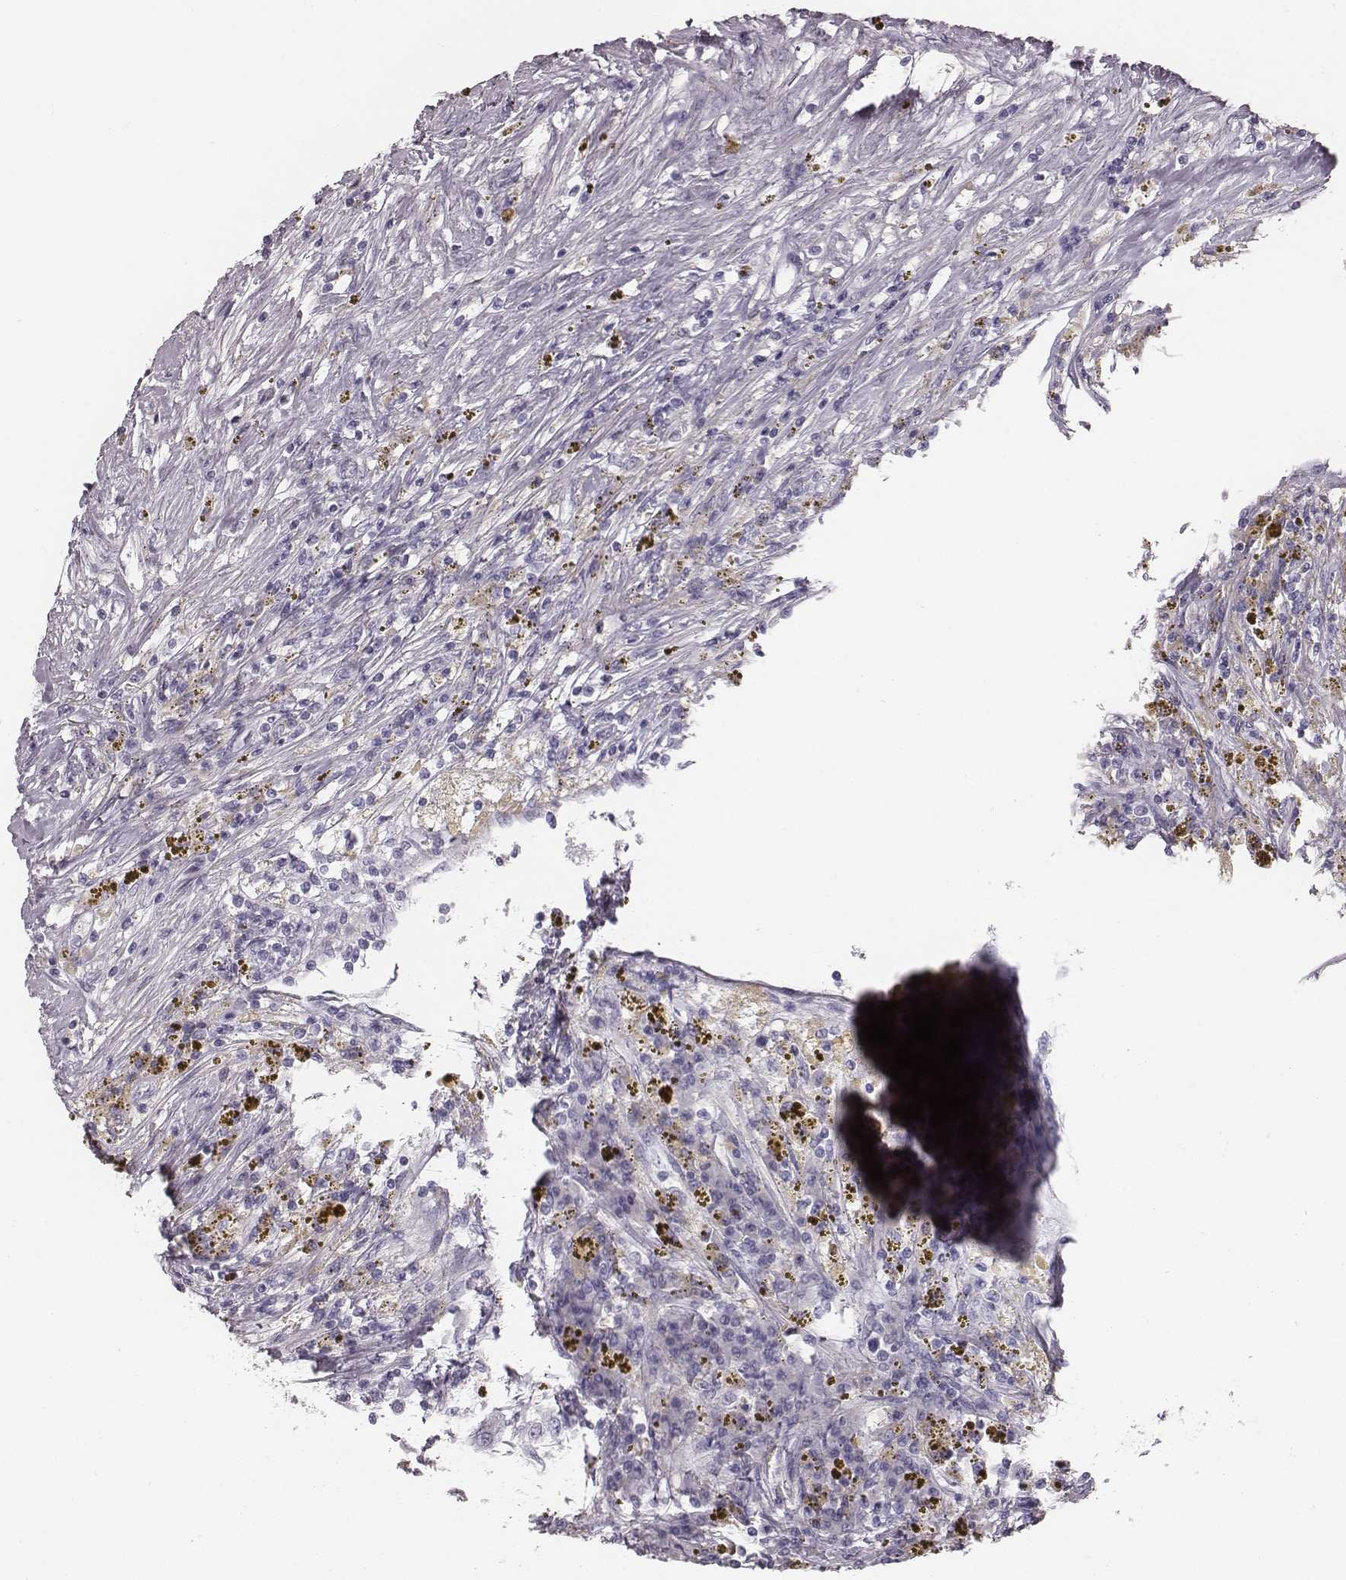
{"staining": {"intensity": "negative", "quantity": "none", "location": "none"}, "tissue": "renal cancer", "cell_type": "Tumor cells", "image_type": "cancer", "snomed": [{"axis": "morphology", "description": "Adenocarcinoma, NOS"}, {"axis": "topography", "description": "Kidney"}], "caption": "Protein analysis of renal adenocarcinoma shows no significant expression in tumor cells.", "gene": "CRISP1", "patient": {"sex": "female", "age": 67}}